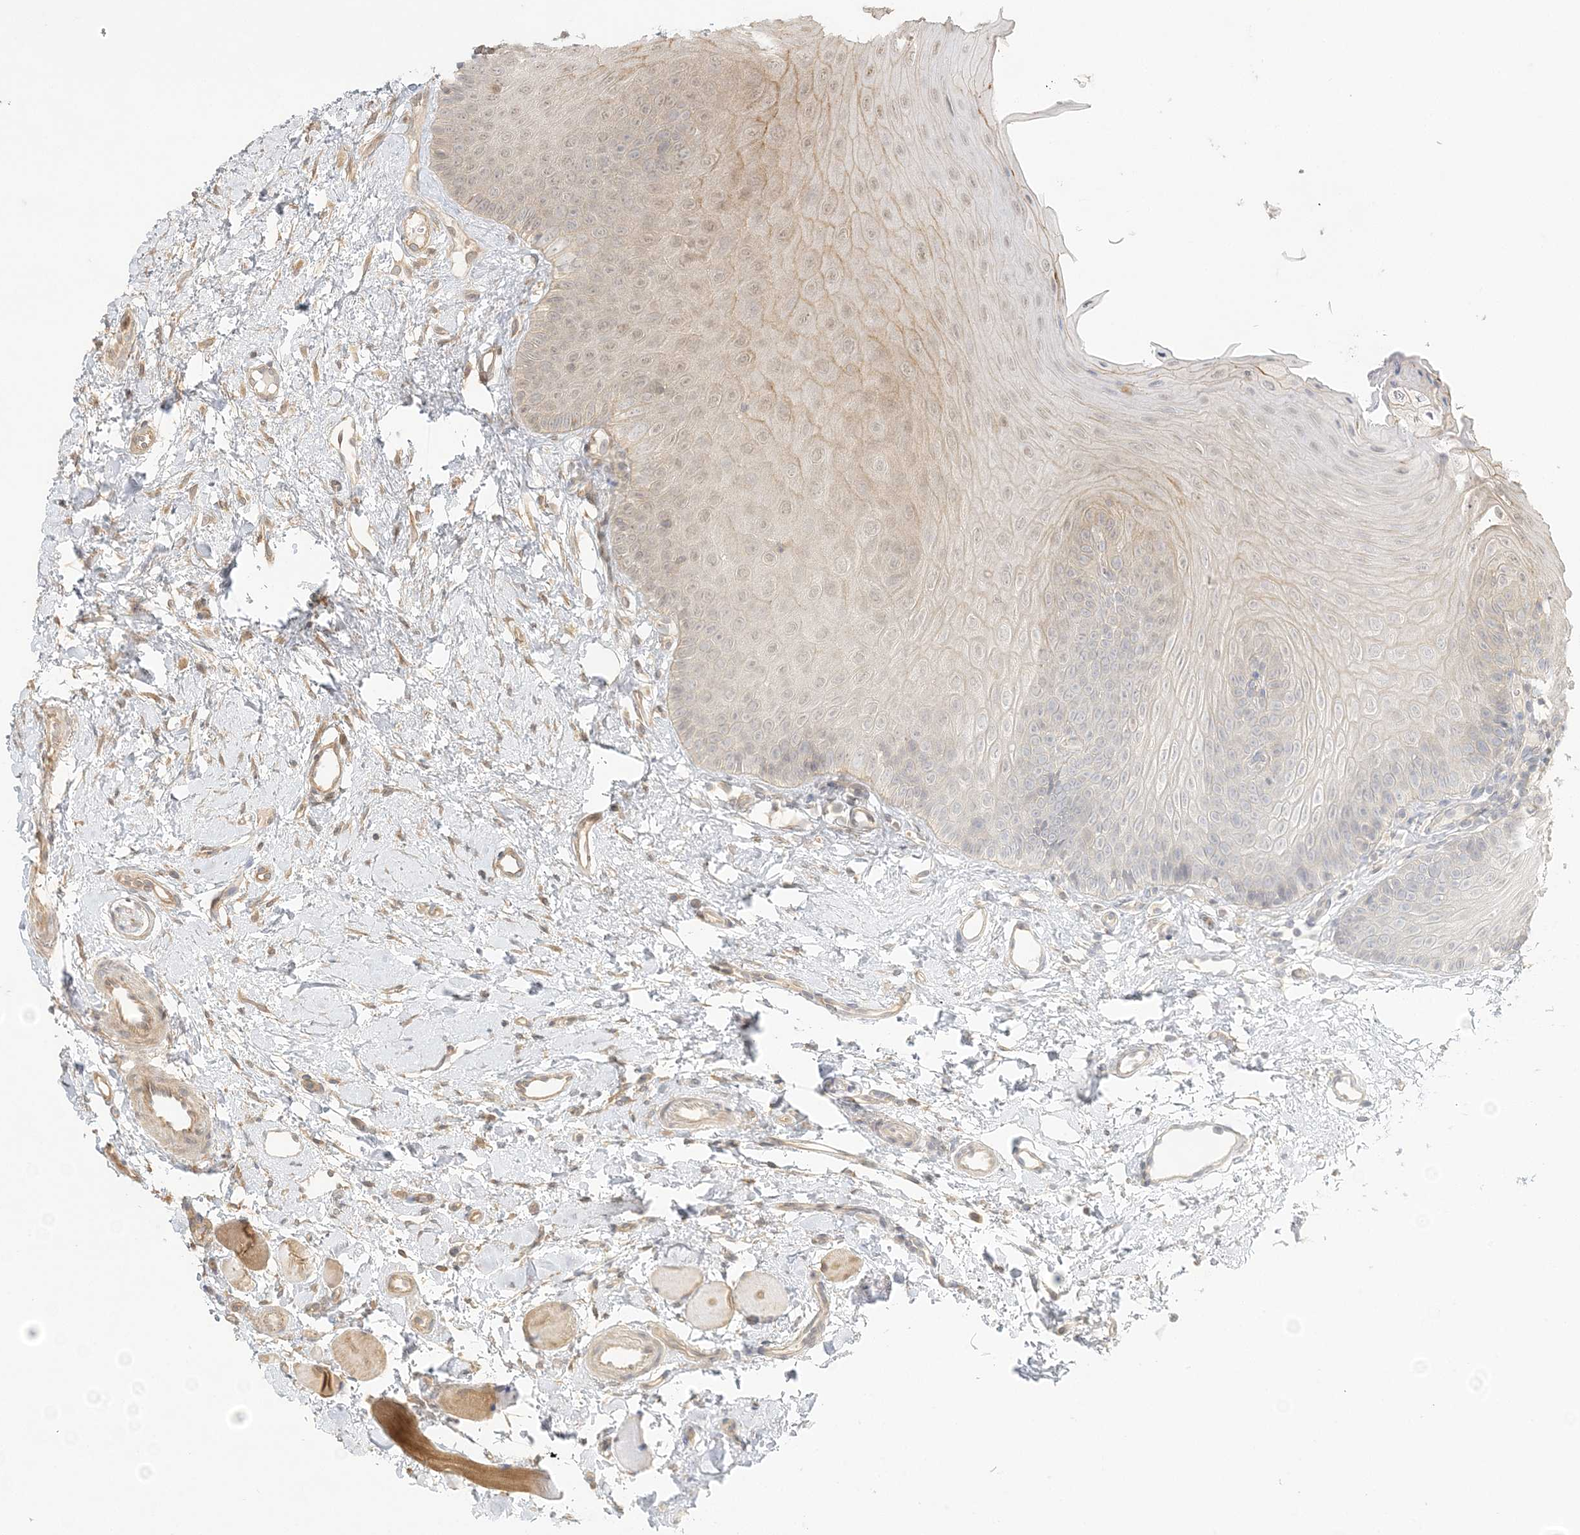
{"staining": {"intensity": "moderate", "quantity": "25%-75%", "location": "cytoplasmic/membranous,nuclear"}, "tissue": "oral mucosa", "cell_type": "Squamous epithelial cells", "image_type": "normal", "snomed": [{"axis": "morphology", "description": "Normal tissue, NOS"}, {"axis": "topography", "description": "Oral tissue"}], "caption": "The immunohistochemical stain shows moderate cytoplasmic/membranous,nuclear expression in squamous epithelial cells of benign oral mucosa.", "gene": "KIAA0232", "patient": {"sex": "female", "age": 68}}